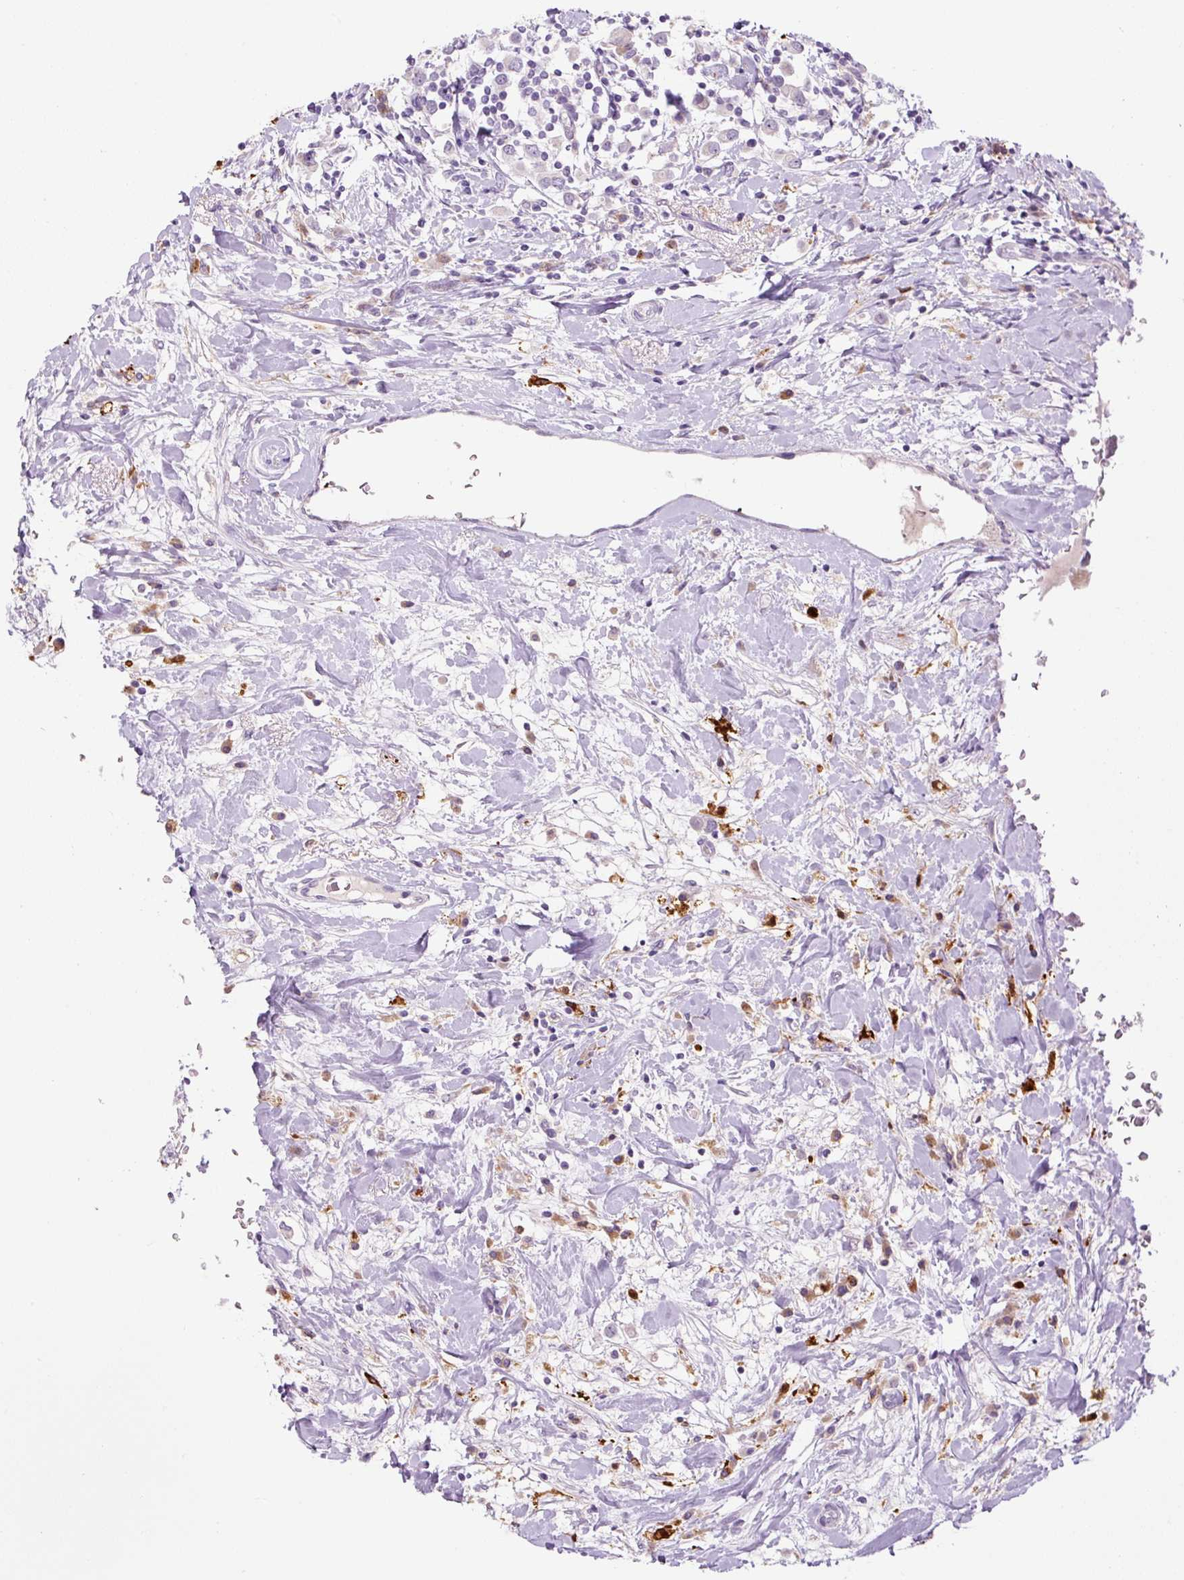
{"staining": {"intensity": "negative", "quantity": "none", "location": "none"}, "tissue": "breast cancer", "cell_type": "Tumor cells", "image_type": "cancer", "snomed": [{"axis": "morphology", "description": "Duct carcinoma"}, {"axis": "topography", "description": "Breast"}], "caption": "This image is of breast cancer (infiltrating ductal carcinoma) stained with immunohistochemistry to label a protein in brown with the nuclei are counter-stained blue. There is no expression in tumor cells.", "gene": "FUT10", "patient": {"sex": "female", "age": 61}}